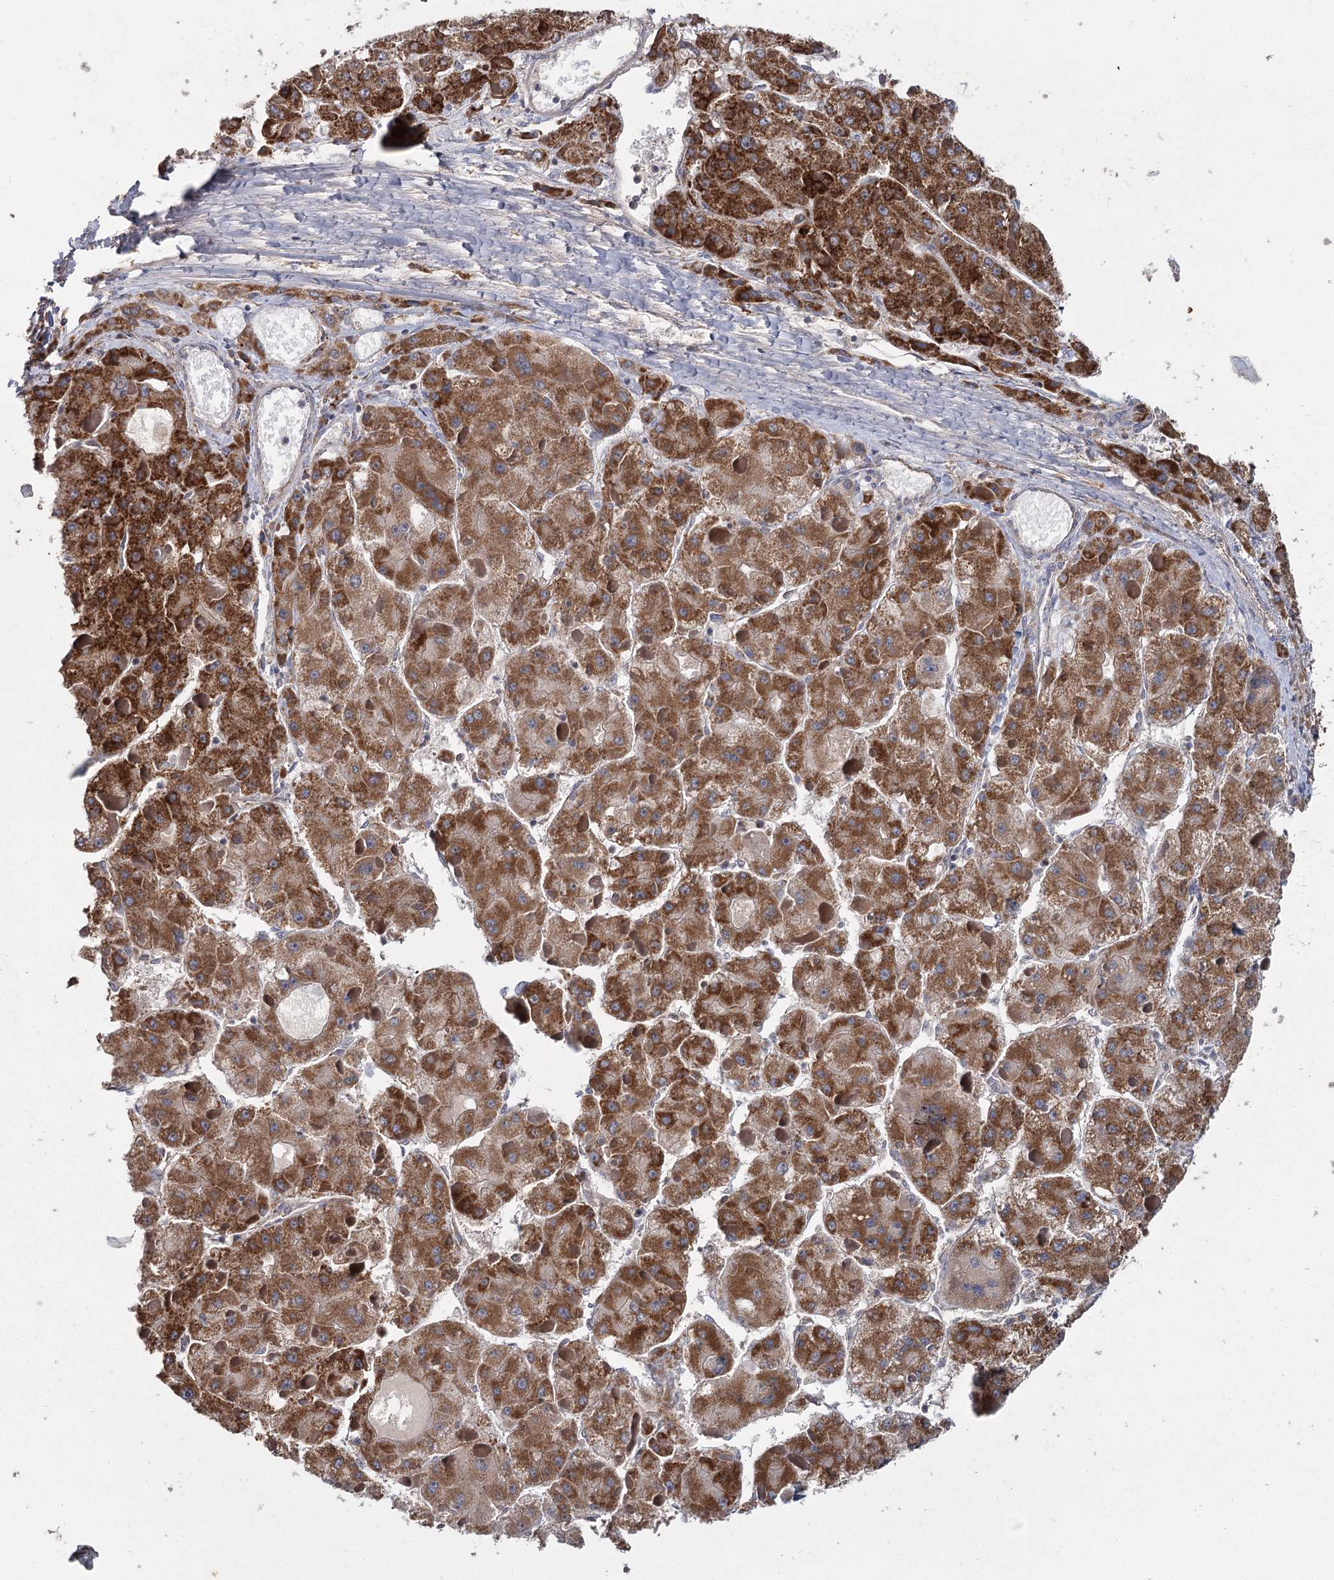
{"staining": {"intensity": "strong", "quantity": ">75%", "location": "cytoplasmic/membranous"}, "tissue": "liver cancer", "cell_type": "Tumor cells", "image_type": "cancer", "snomed": [{"axis": "morphology", "description": "Carcinoma, Hepatocellular, NOS"}, {"axis": "topography", "description": "Liver"}], "caption": "Strong cytoplasmic/membranous expression for a protein is present in approximately >75% of tumor cells of liver cancer using IHC.", "gene": "MRPL44", "patient": {"sex": "female", "age": 73}}